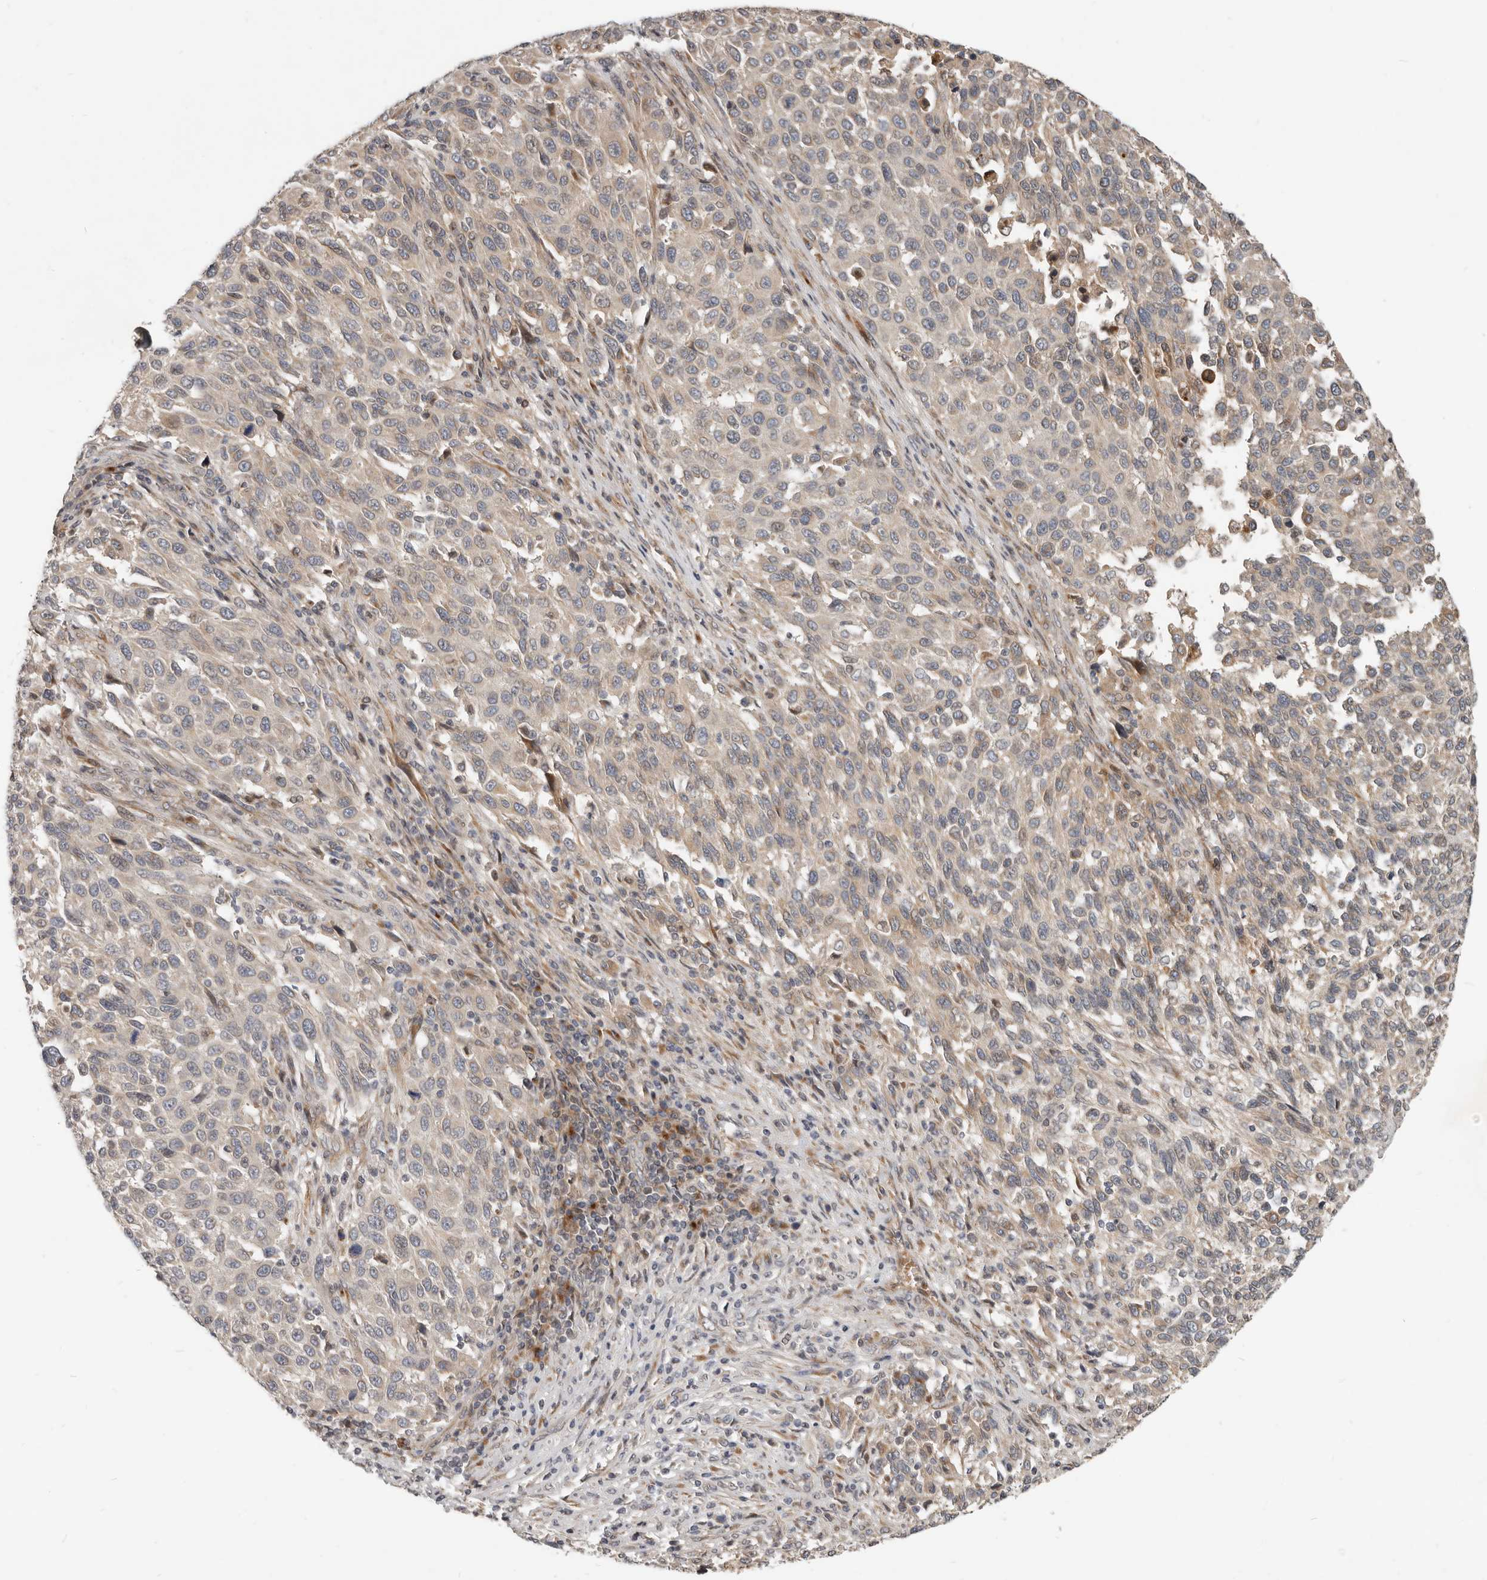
{"staining": {"intensity": "weak", "quantity": "<25%", "location": "cytoplasmic/membranous"}, "tissue": "melanoma", "cell_type": "Tumor cells", "image_type": "cancer", "snomed": [{"axis": "morphology", "description": "Malignant melanoma, Metastatic site"}, {"axis": "topography", "description": "Lymph node"}], "caption": "This is an IHC histopathology image of human malignant melanoma (metastatic site). There is no expression in tumor cells.", "gene": "NPY4R", "patient": {"sex": "male", "age": 61}}